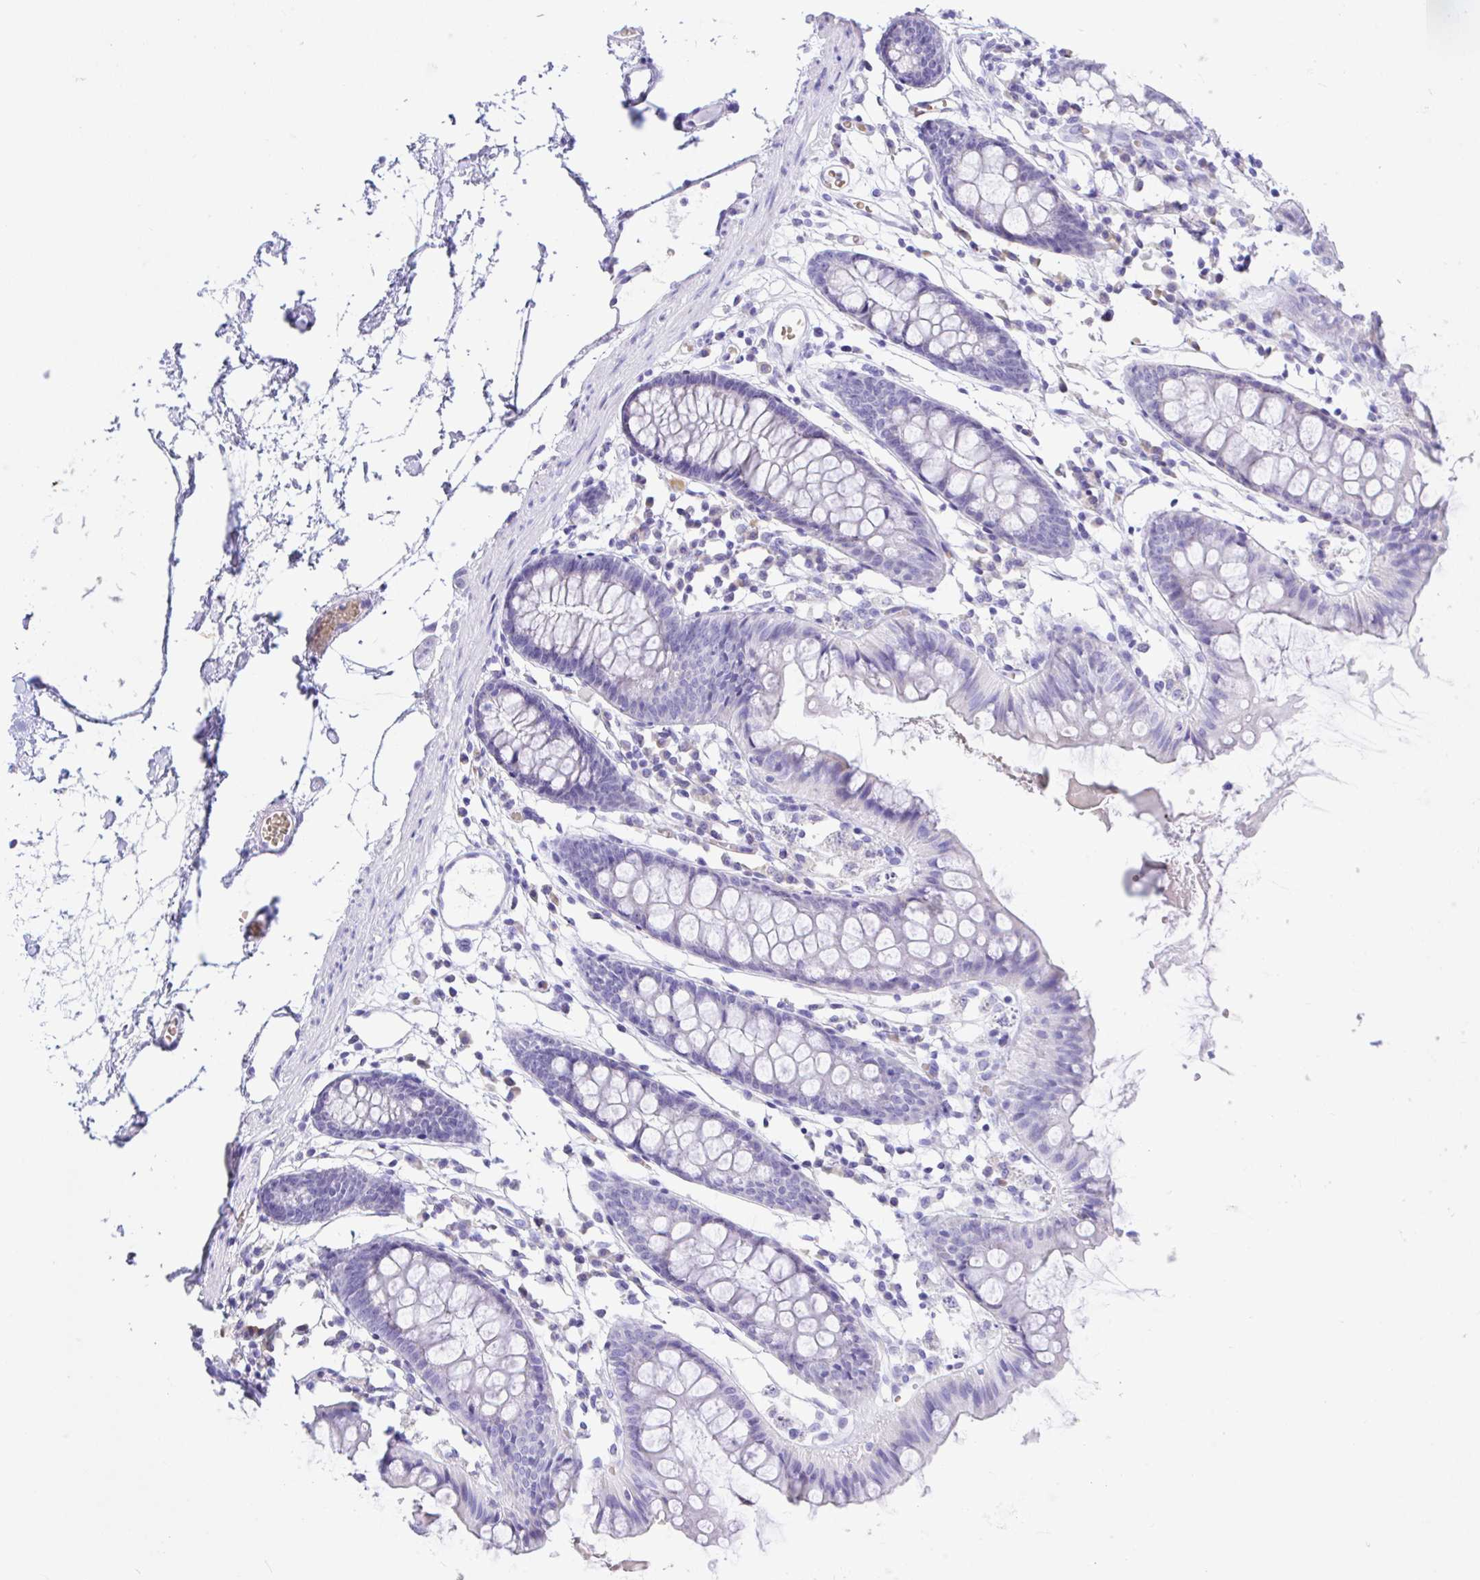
{"staining": {"intensity": "negative", "quantity": "none", "location": "none"}, "tissue": "colon", "cell_type": "Endothelial cells", "image_type": "normal", "snomed": [{"axis": "morphology", "description": "Normal tissue, NOS"}, {"axis": "topography", "description": "Colon"}], "caption": "Micrograph shows no significant protein positivity in endothelial cells of normal colon.", "gene": "SEL1L2", "patient": {"sex": "female", "age": 84}}